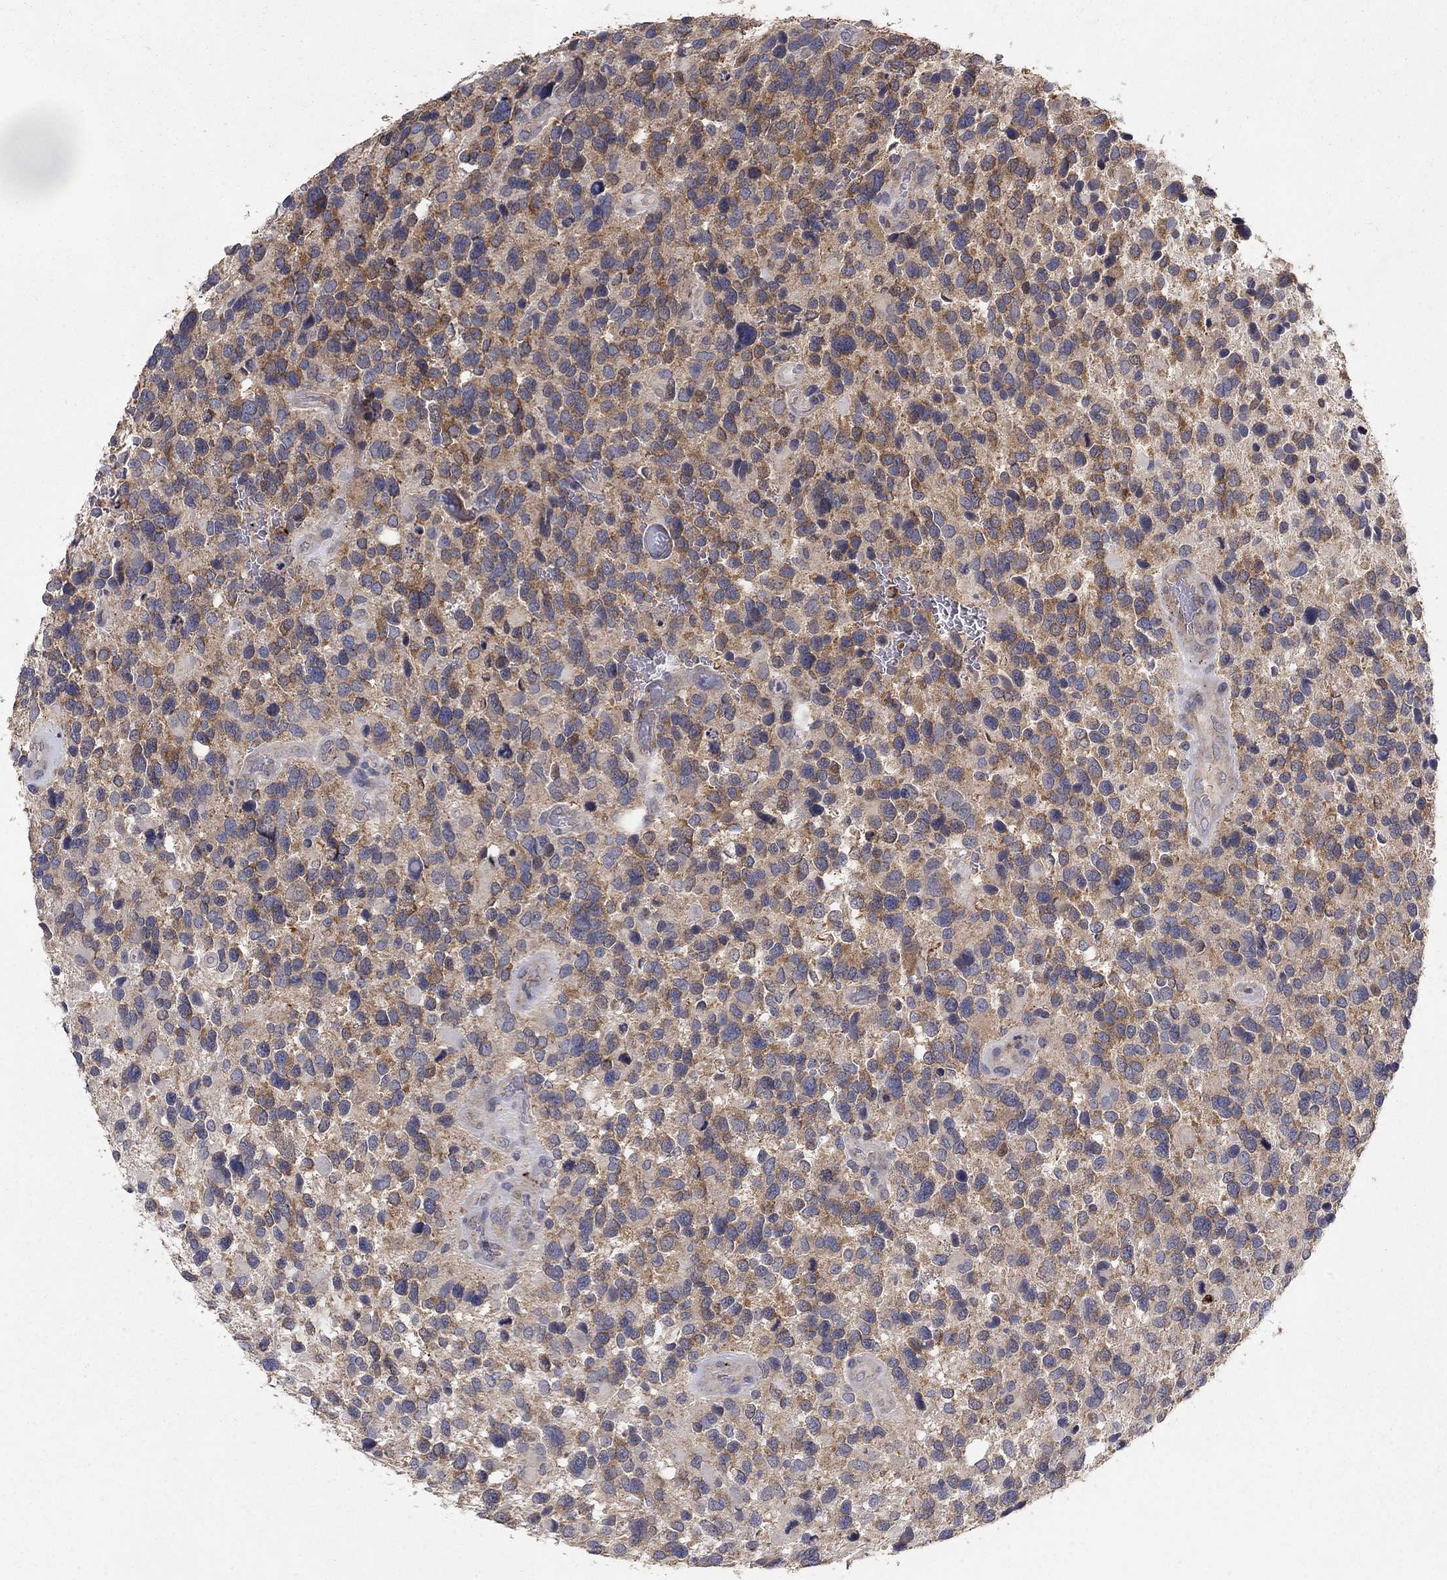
{"staining": {"intensity": "moderate", "quantity": "25%-75%", "location": "cytoplasmic/membranous"}, "tissue": "glioma", "cell_type": "Tumor cells", "image_type": "cancer", "snomed": [{"axis": "morphology", "description": "Glioma, malignant, Low grade"}, {"axis": "topography", "description": "Brain"}], "caption": "IHC staining of malignant glioma (low-grade), which displays medium levels of moderate cytoplasmic/membranous expression in approximately 25%-75% of tumor cells indicating moderate cytoplasmic/membranous protein staining. The staining was performed using DAB (brown) for protein detection and nuclei were counterstained in hematoxylin (blue).", "gene": "GPSM1", "patient": {"sex": "female", "age": 32}}